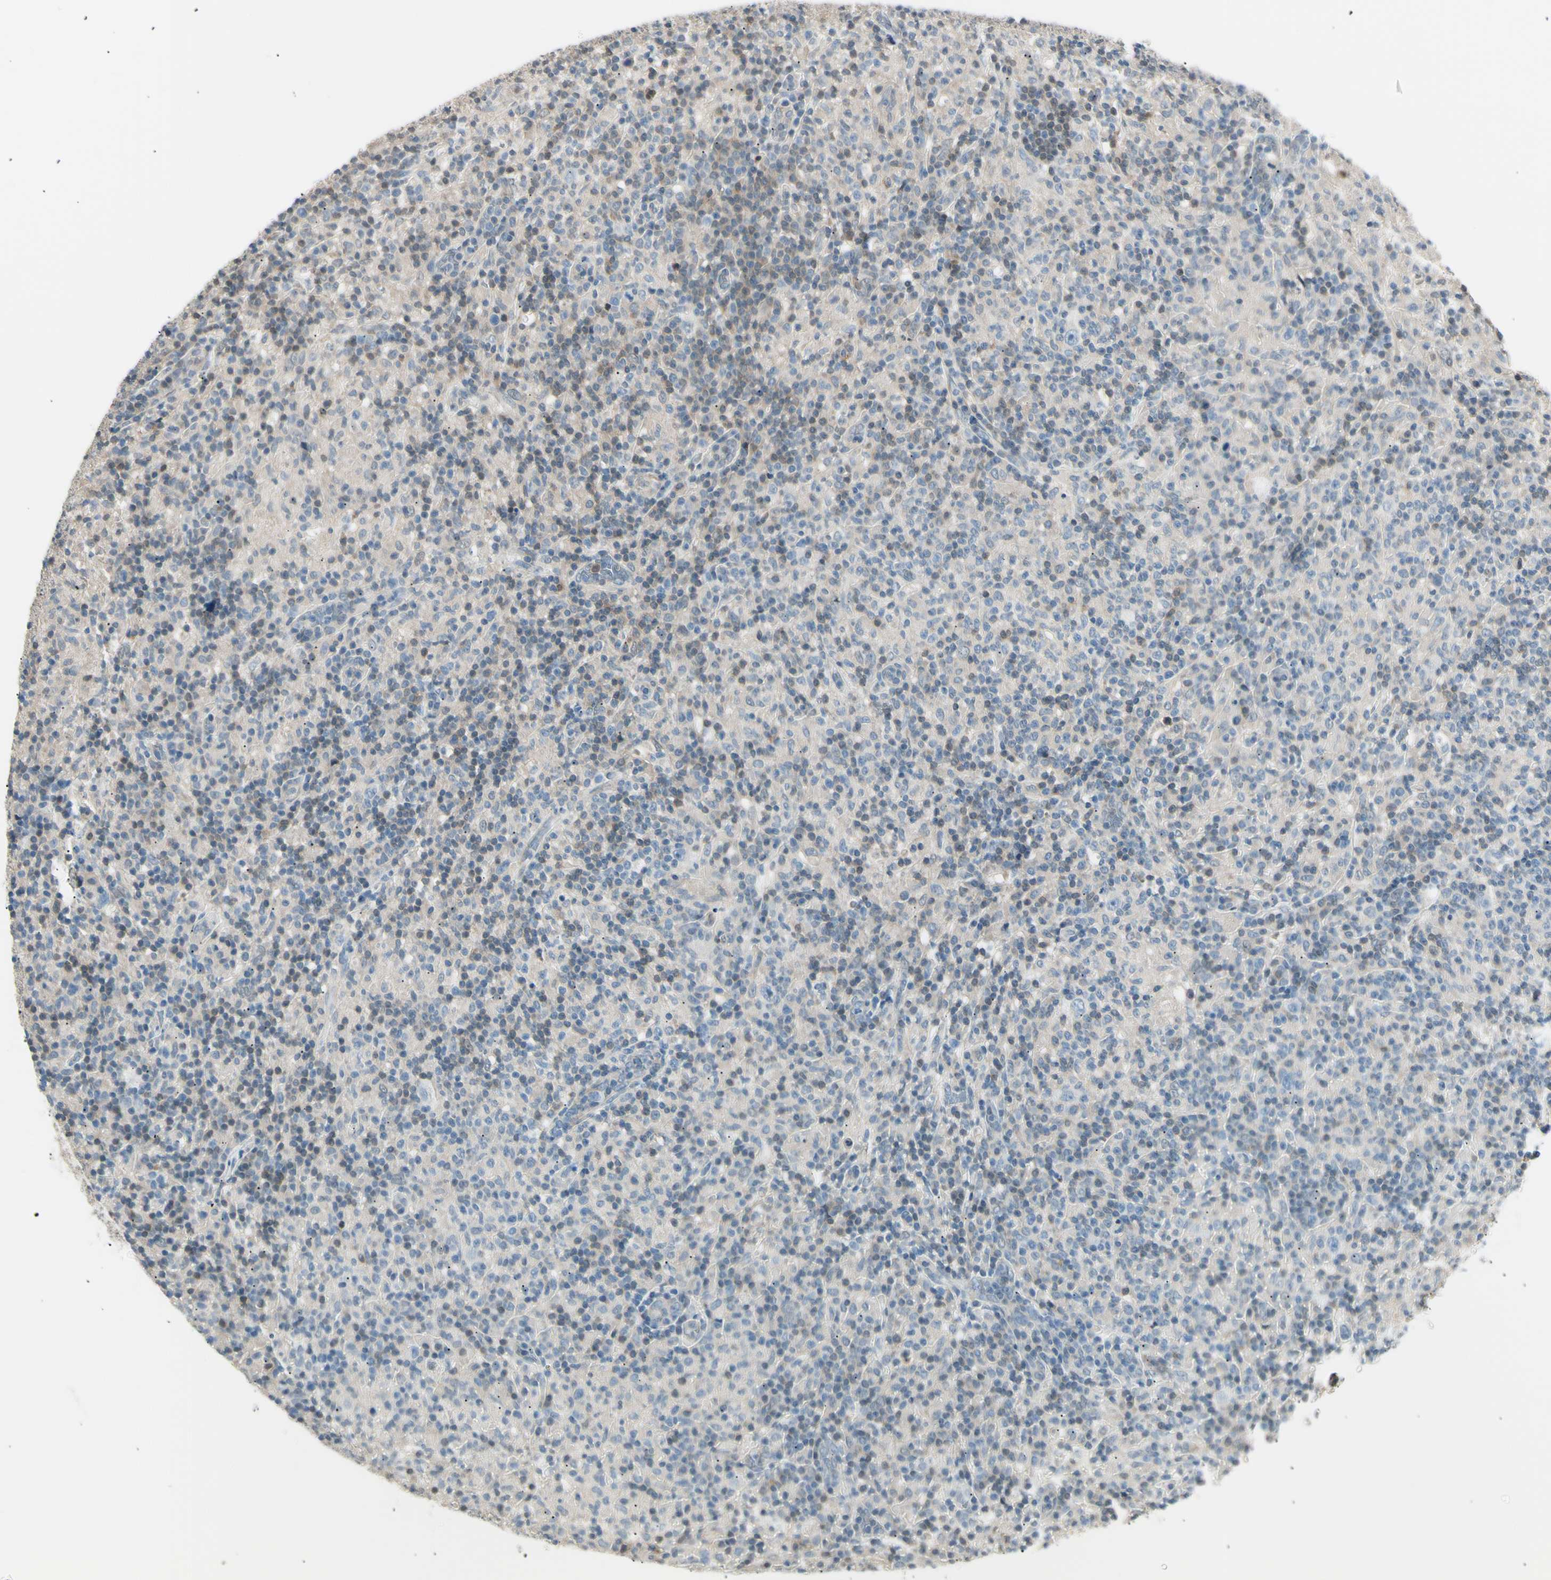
{"staining": {"intensity": "weak", "quantity": "<25%", "location": "cytoplasmic/membranous"}, "tissue": "lymphoma", "cell_type": "Tumor cells", "image_type": "cancer", "snomed": [{"axis": "morphology", "description": "Hodgkin's disease, NOS"}, {"axis": "topography", "description": "Lymph node"}], "caption": "An immunohistochemistry photomicrograph of Hodgkin's disease is shown. There is no staining in tumor cells of Hodgkin's disease.", "gene": "LHPP", "patient": {"sex": "male", "age": 70}}